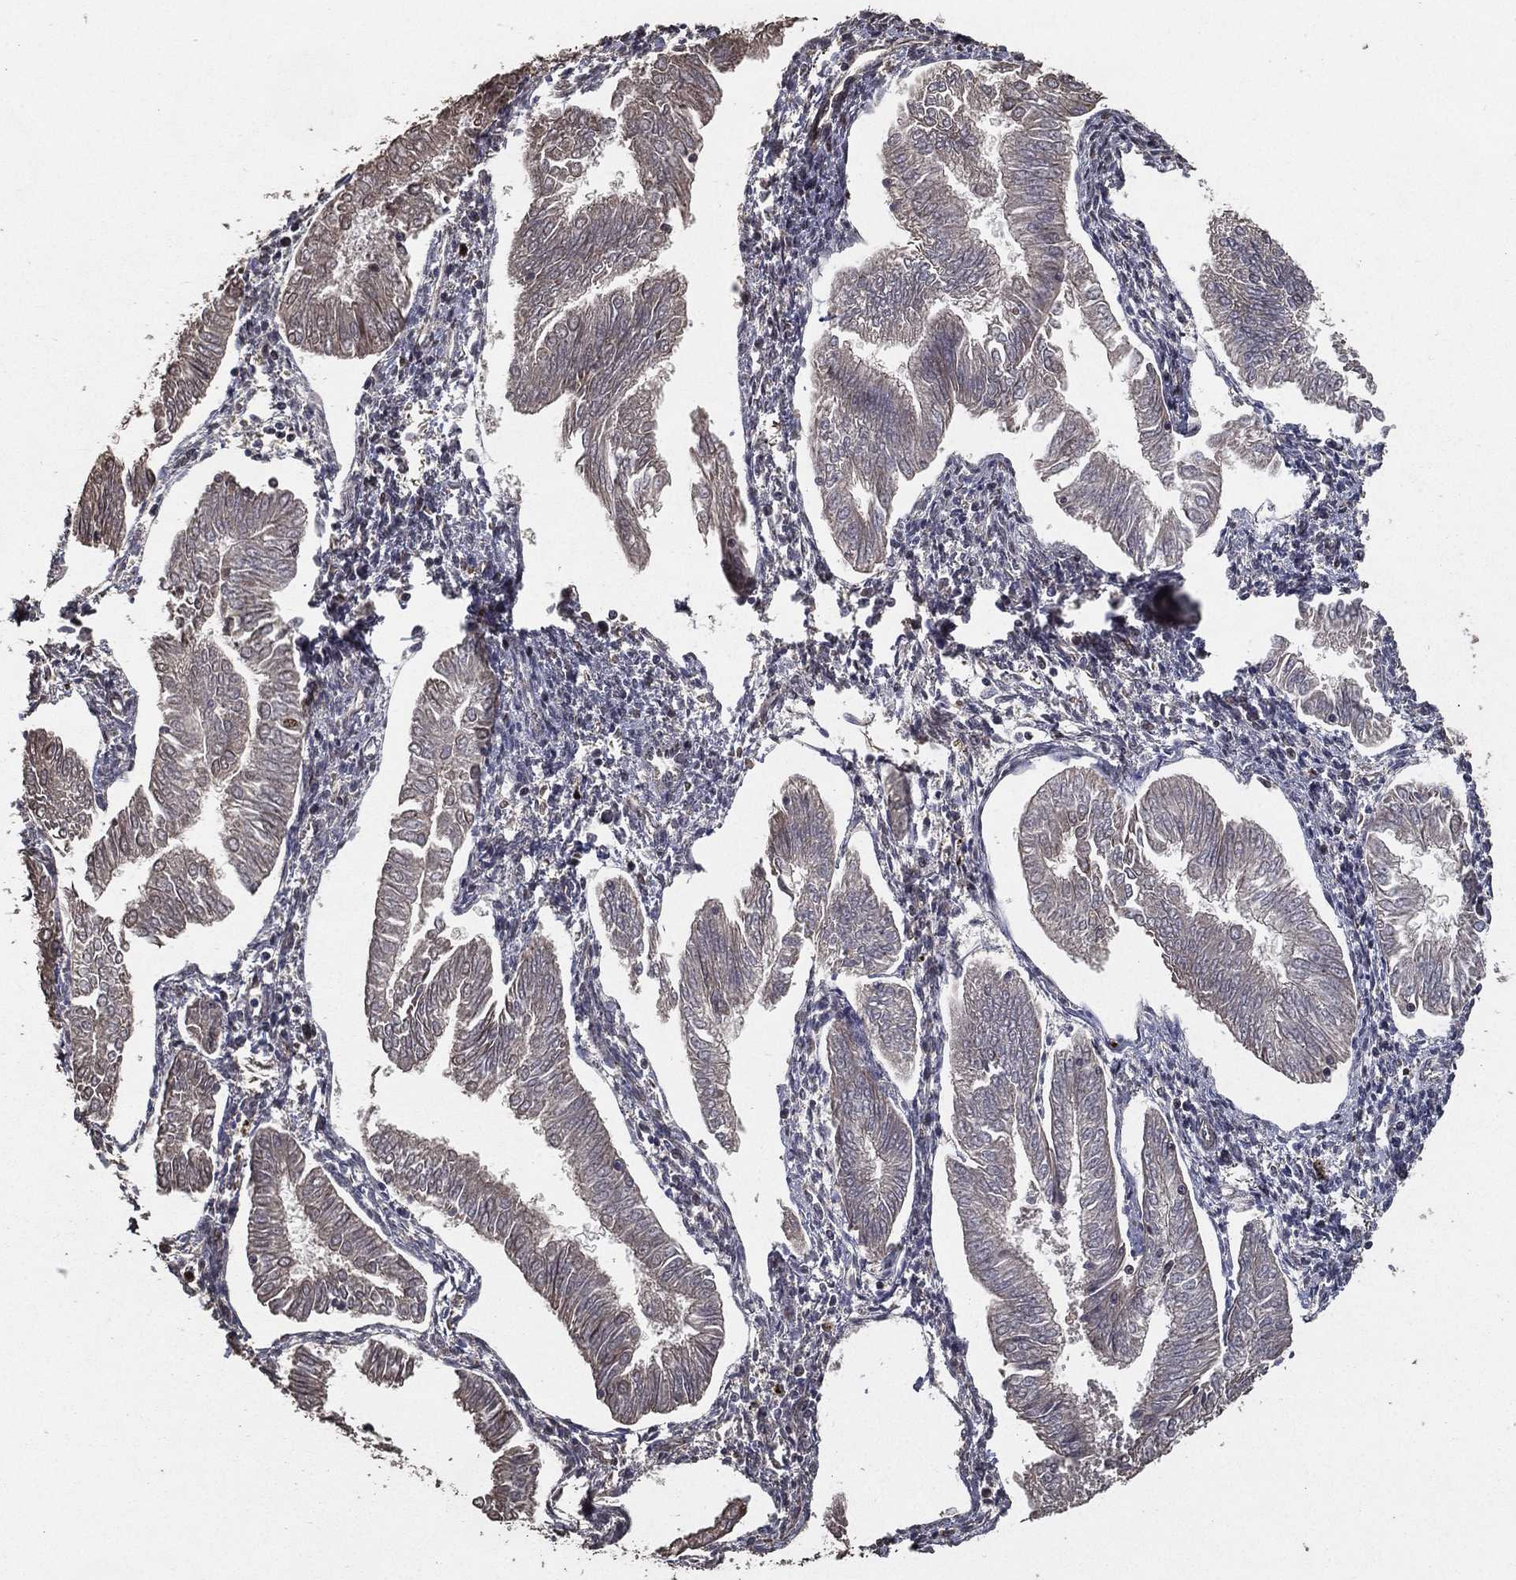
{"staining": {"intensity": "negative", "quantity": "none", "location": "none"}, "tissue": "endometrial cancer", "cell_type": "Tumor cells", "image_type": "cancer", "snomed": [{"axis": "morphology", "description": "Adenocarcinoma, NOS"}, {"axis": "topography", "description": "Endometrium"}], "caption": "Tumor cells are negative for protein expression in human endometrial adenocarcinoma. (Stains: DAB (3,3'-diaminobenzidine) immunohistochemistry with hematoxylin counter stain, Microscopy: brightfield microscopy at high magnification).", "gene": "EFNA1", "patient": {"sex": "female", "age": 53}}